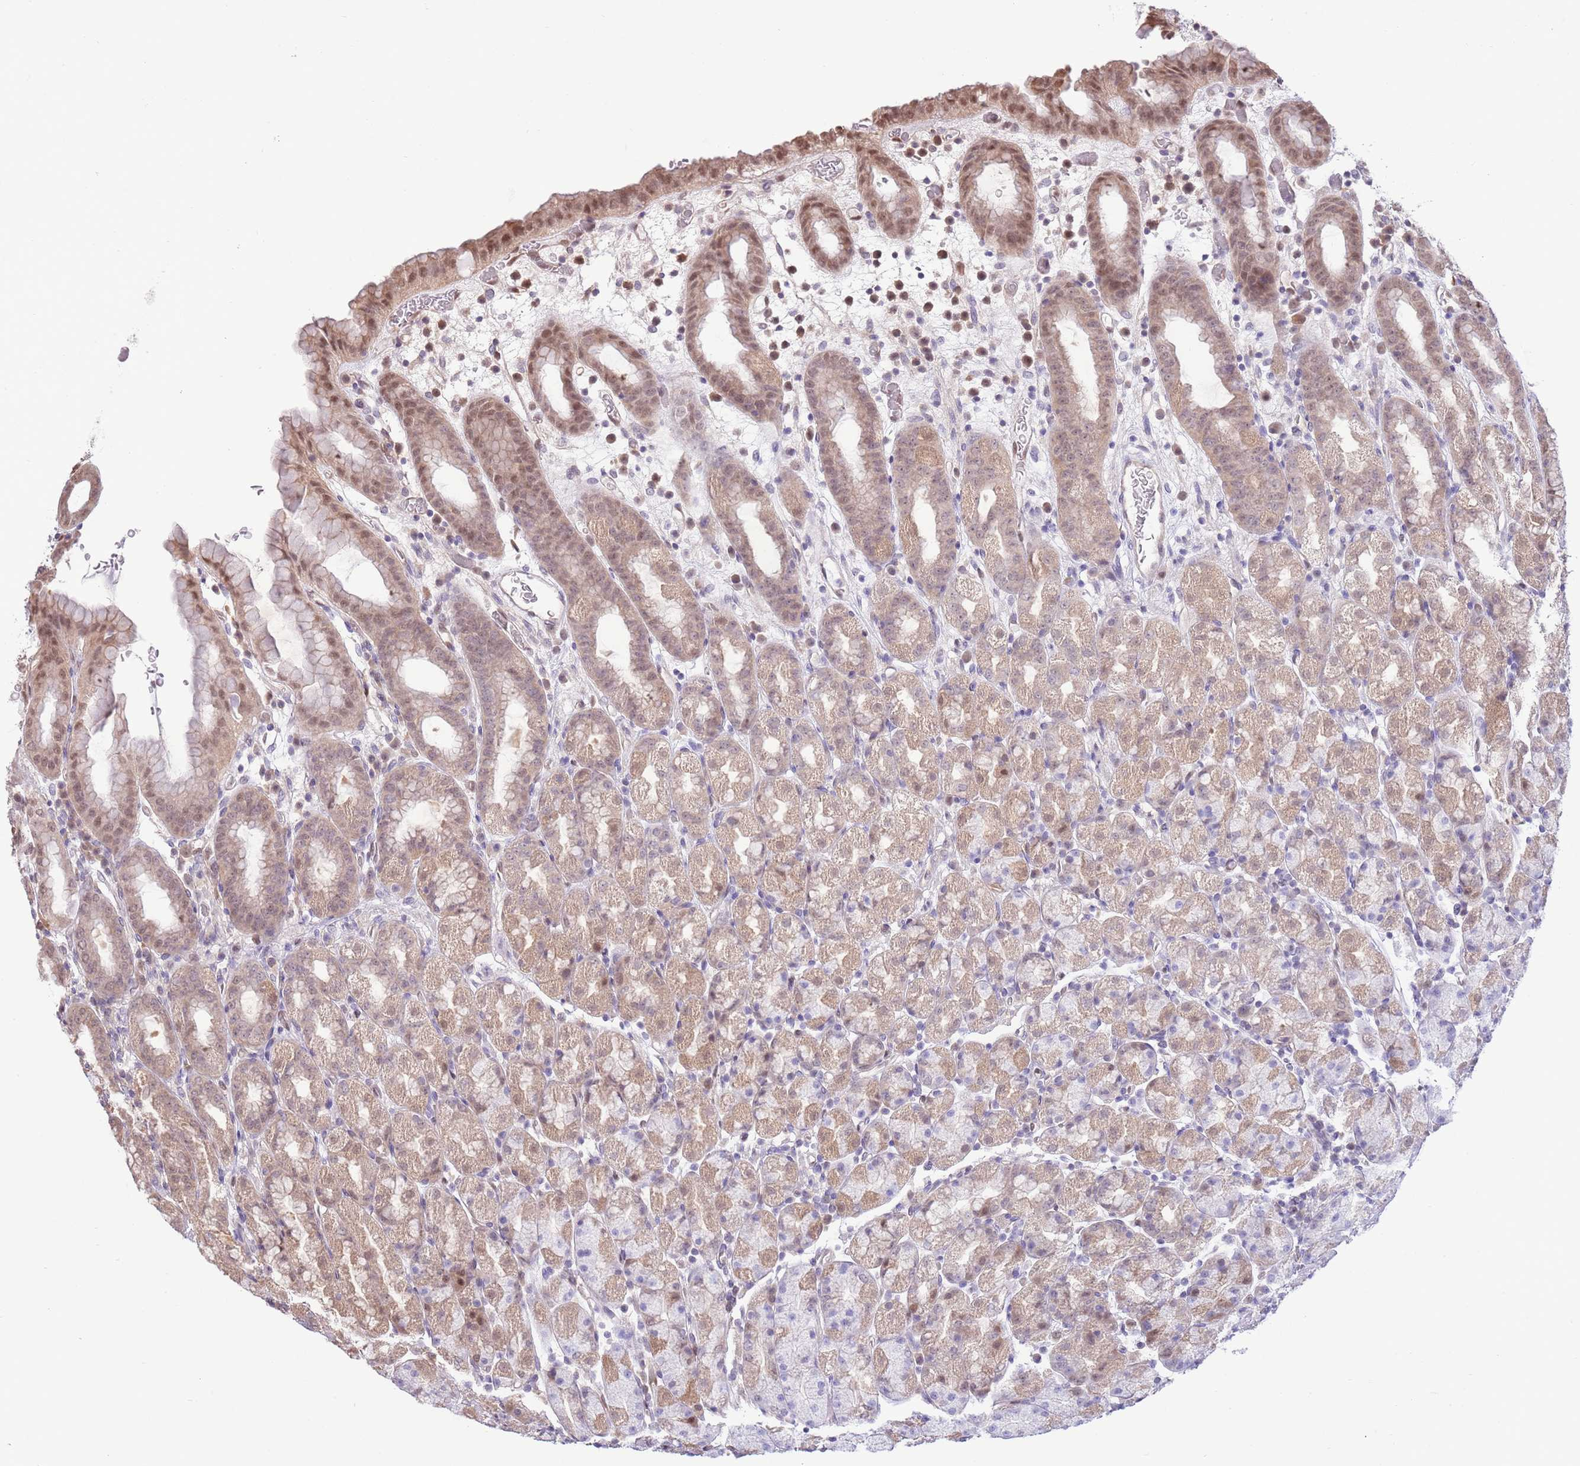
{"staining": {"intensity": "moderate", "quantity": "25%-75%", "location": "cytoplasmic/membranous,nuclear"}, "tissue": "stomach", "cell_type": "Glandular cells", "image_type": "normal", "snomed": [{"axis": "morphology", "description": "Normal tissue, NOS"}, {"axis": "topography", "description": "Stomach, upper"}, {"axis": "topography", "description": "Stomach, lower"}, {"axis": "topography", "description": "Small intestine"}], "caption": "Immunohistochemical staining of benign stomach shows medium levels of moderate cytoplasmic/membranous,nuclear expression in about 25%-75% of glandular cells. Using DAB (3,3'-diaminobenzidine) (brown) and hematoxylin (blue) stains, captured at high magnification using brightfield microscopy.", "gene": "NSFL1C", "patient": {"sex": "male", "age": 68}}